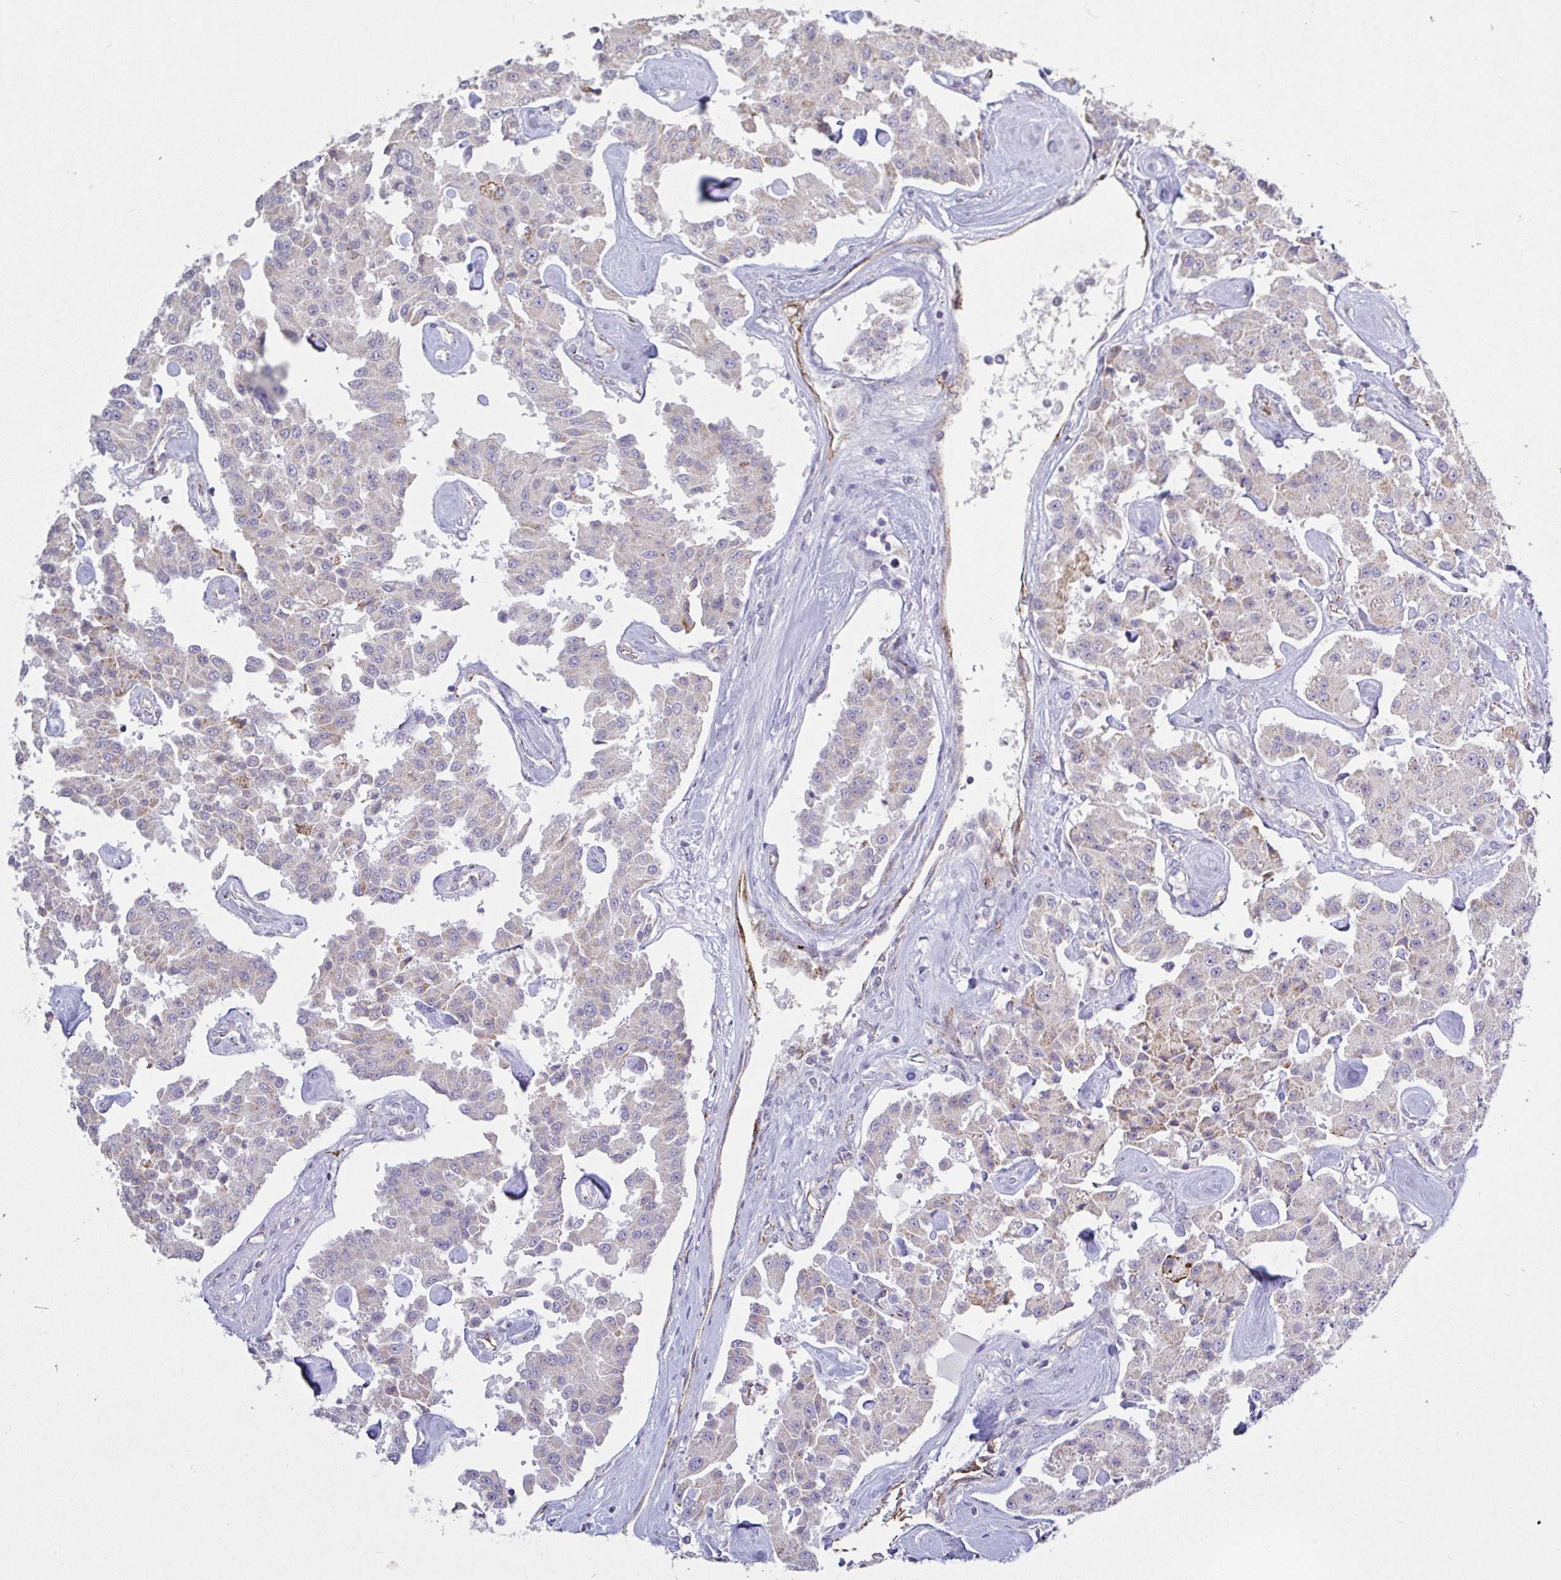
{"staining": {"intensity": "moderate", "quantity": "<25%", "location": "cytoplasmic/membranous"}, "tissue": "carcinoid", "cell_type": "Tumor cells", "image_type": "cancer", "snomed": [{"axis": "morphology", "description": "Carcinoid, malignant, NOS"}, {"axis": "topography", "description": "Pancreas"}], "caption": "An image of malignant carcinoid stained for a protein exhibits moderate cytoplasmic/membranous brown staining in tumor cells.", "gene": "PLCD4", "patient": {"sex": "male", "age": 41}}